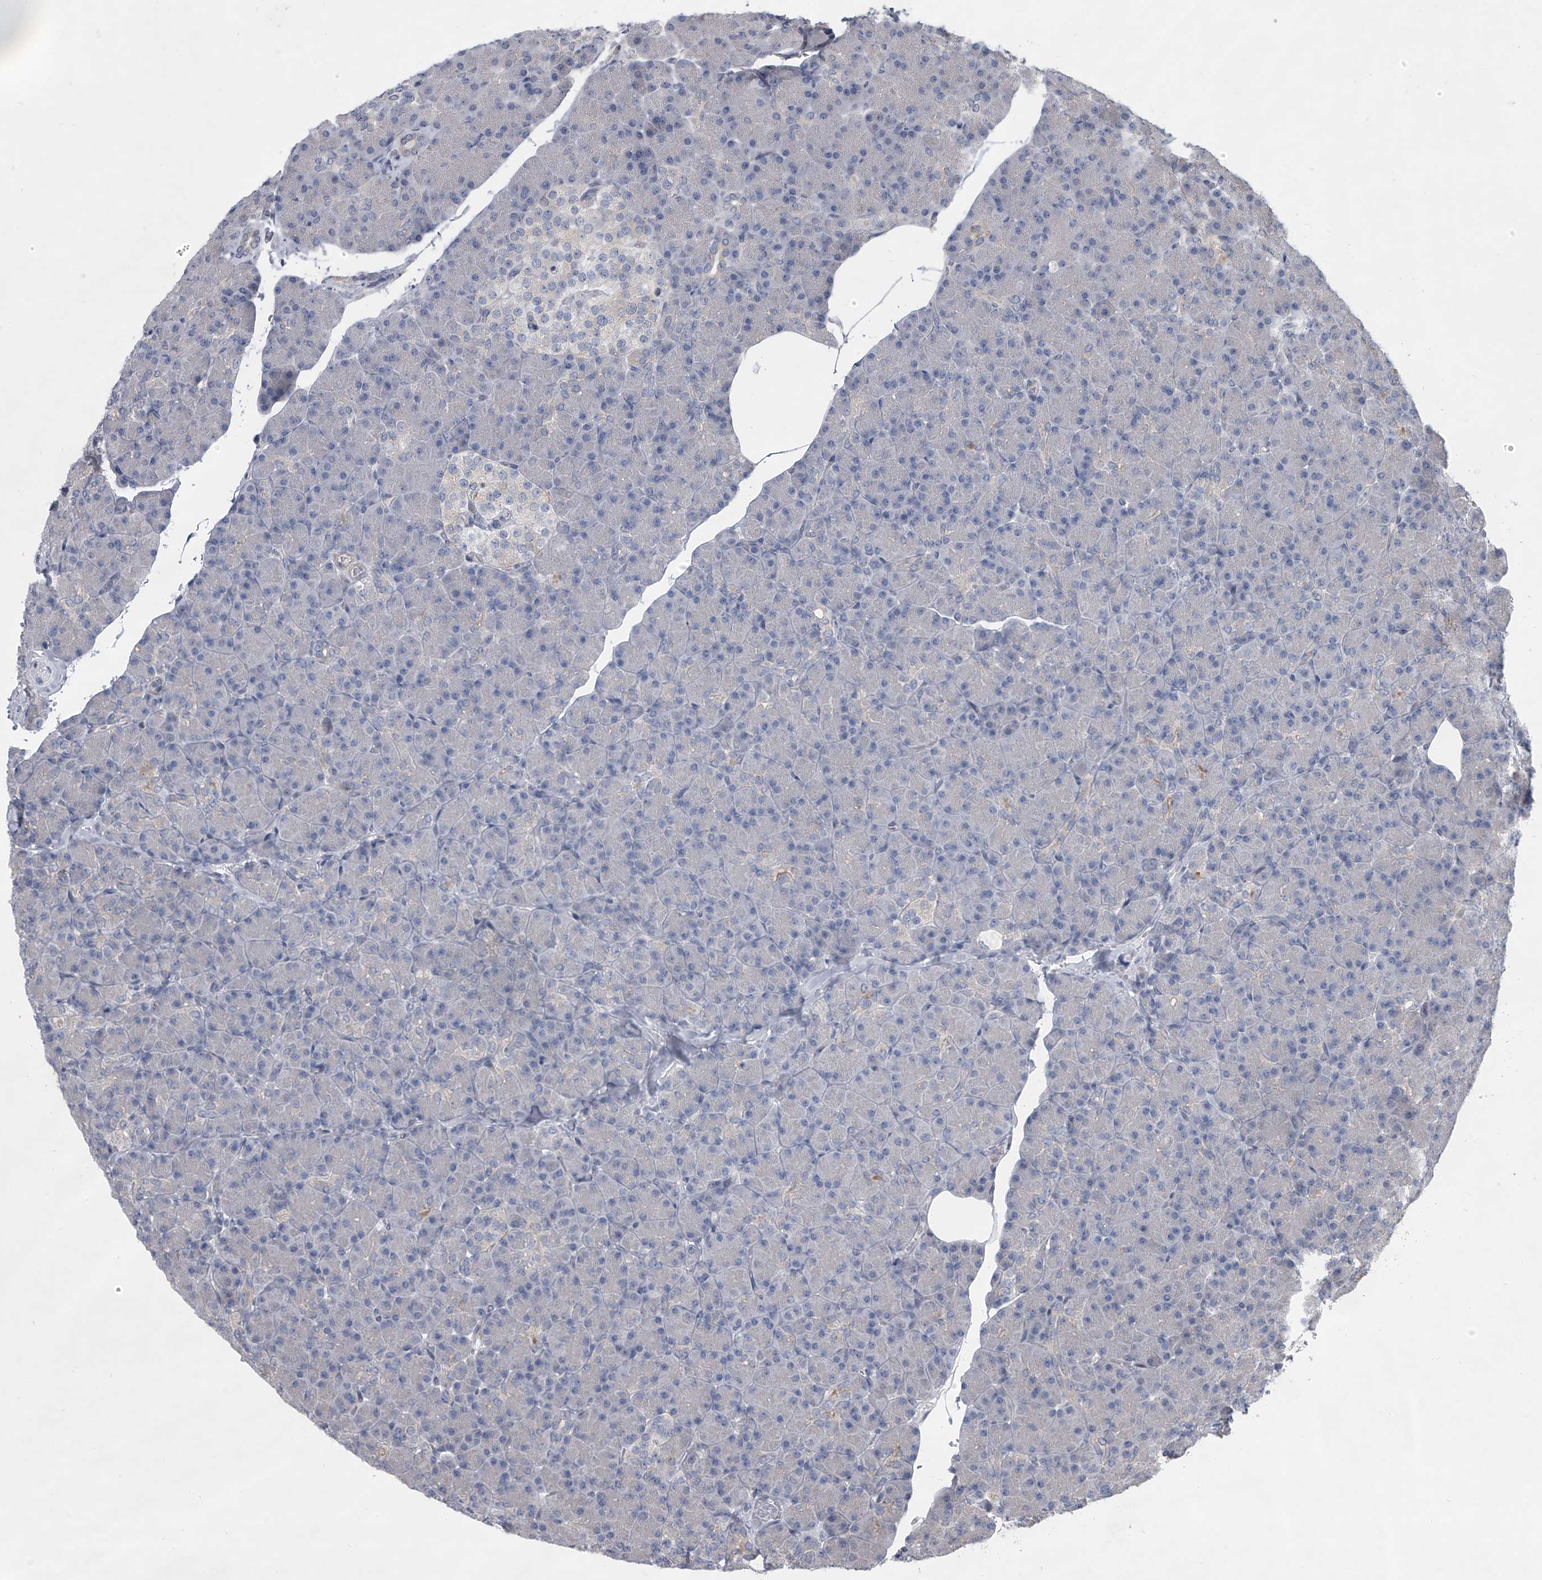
{"staining": {"intensity": "negative", "quantity": "none", "location": "none"}, "tissue": "pancreas", "cell_type": "Exocrine glandular cells", "image_type": "normal", "snomed": [{"axis": "morphology", "description": "Normal tissue, NOS"}, {"axis": "topography", "description": "Pancreas"}], "caption": "IHC of benign pancreas displays no expression in exocrine glandular cells.", "gene": "HEATR6", "patient": {"sex": "female", "age": 43}}